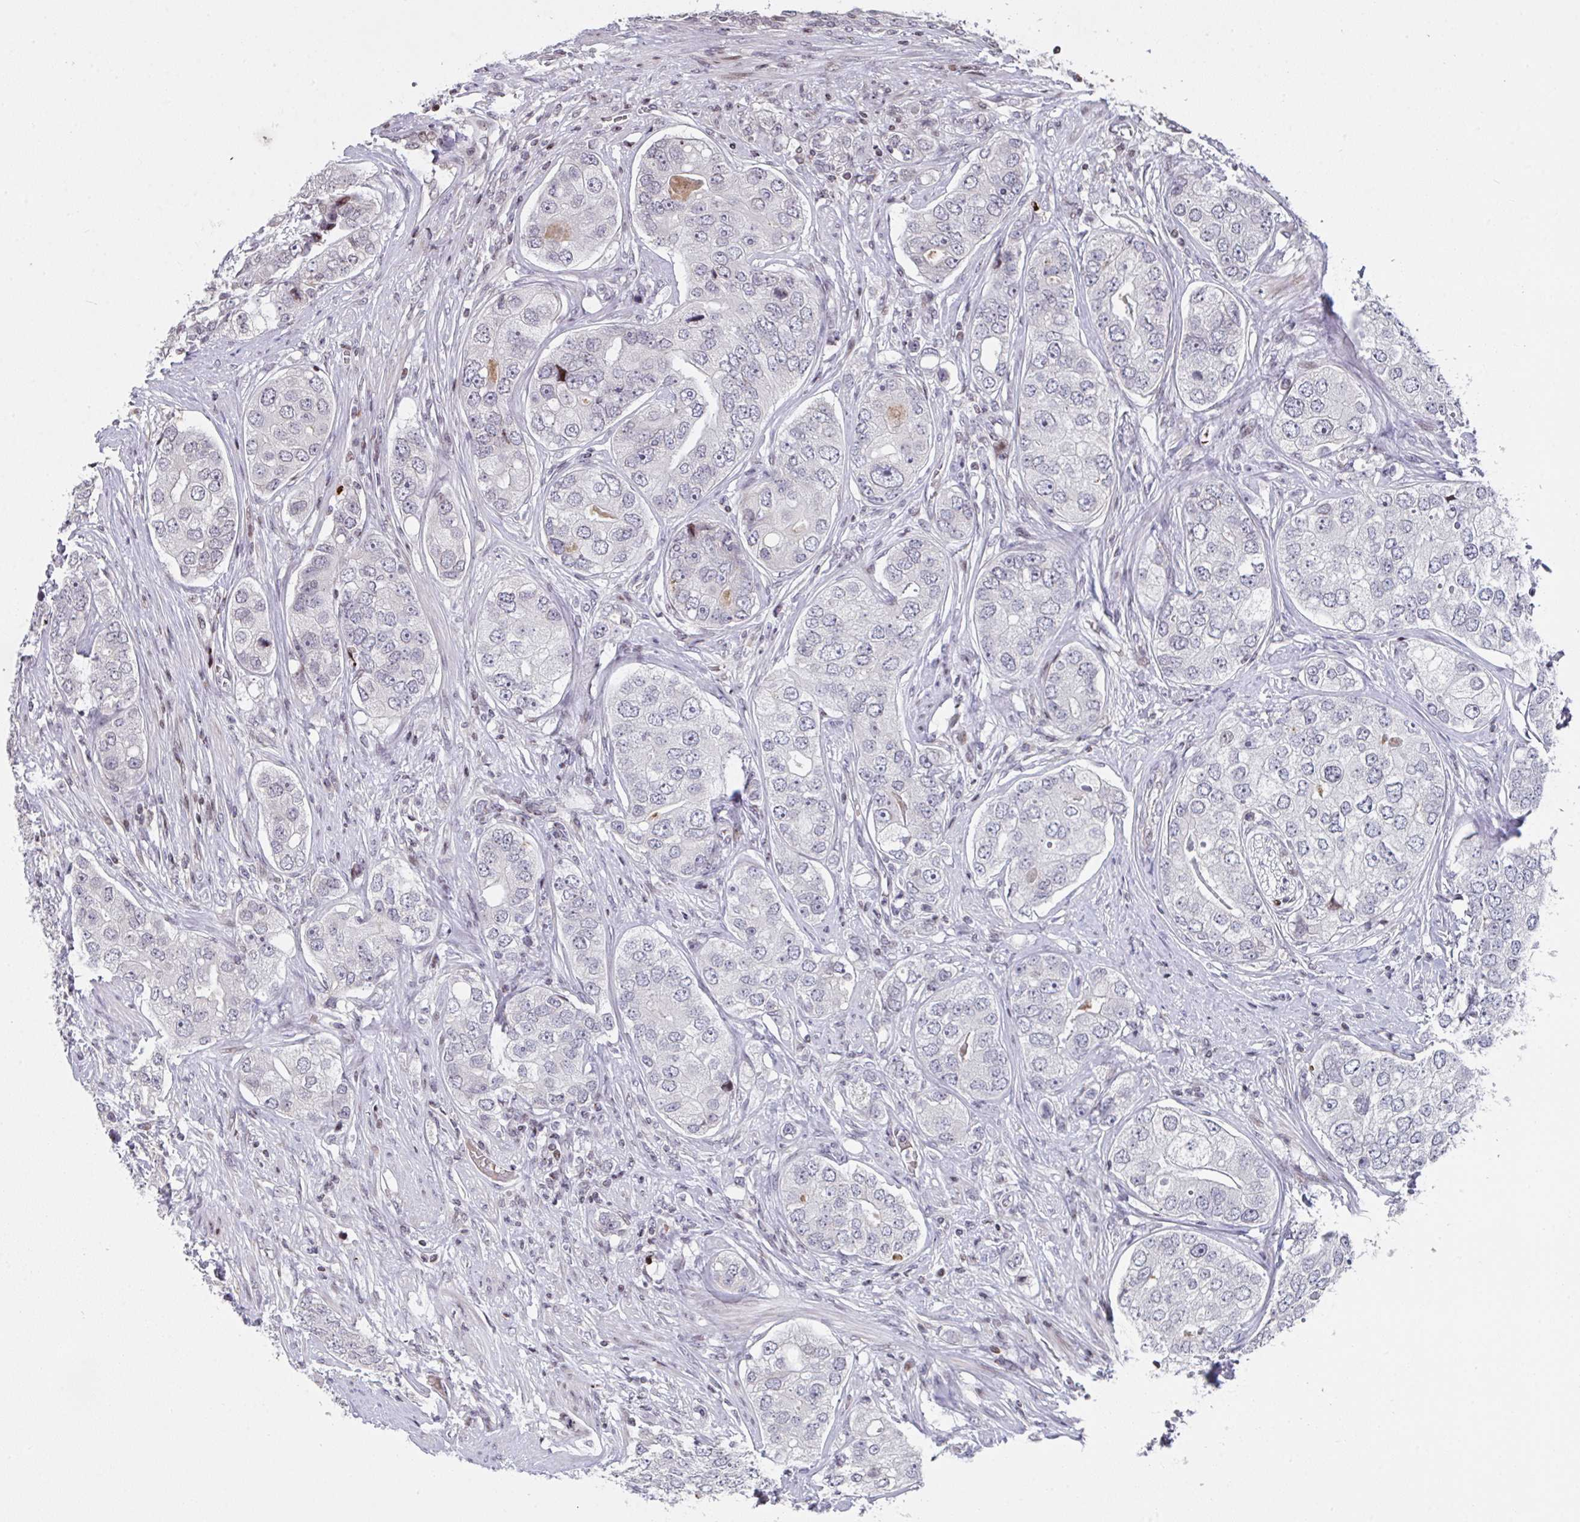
{"staining": {"intensity": "negative", "quantity": "none", "location": "none"}, "tissue": "prostate cancer", "cell_type": "Tumor cells", "image_type": "cancer", "snomed": [{"axis": "morphology", "description": "Adenocarcinoma, High grade"}, {"axis": "topography", "description": "Prostate"}], "caption": "An image of human prostate cancer (adenocarcinoma (high-grade)) is negative for staining in tumor cells.", "gene": "PCDHB8", "patient": {"sex": "male", "age": 60}}